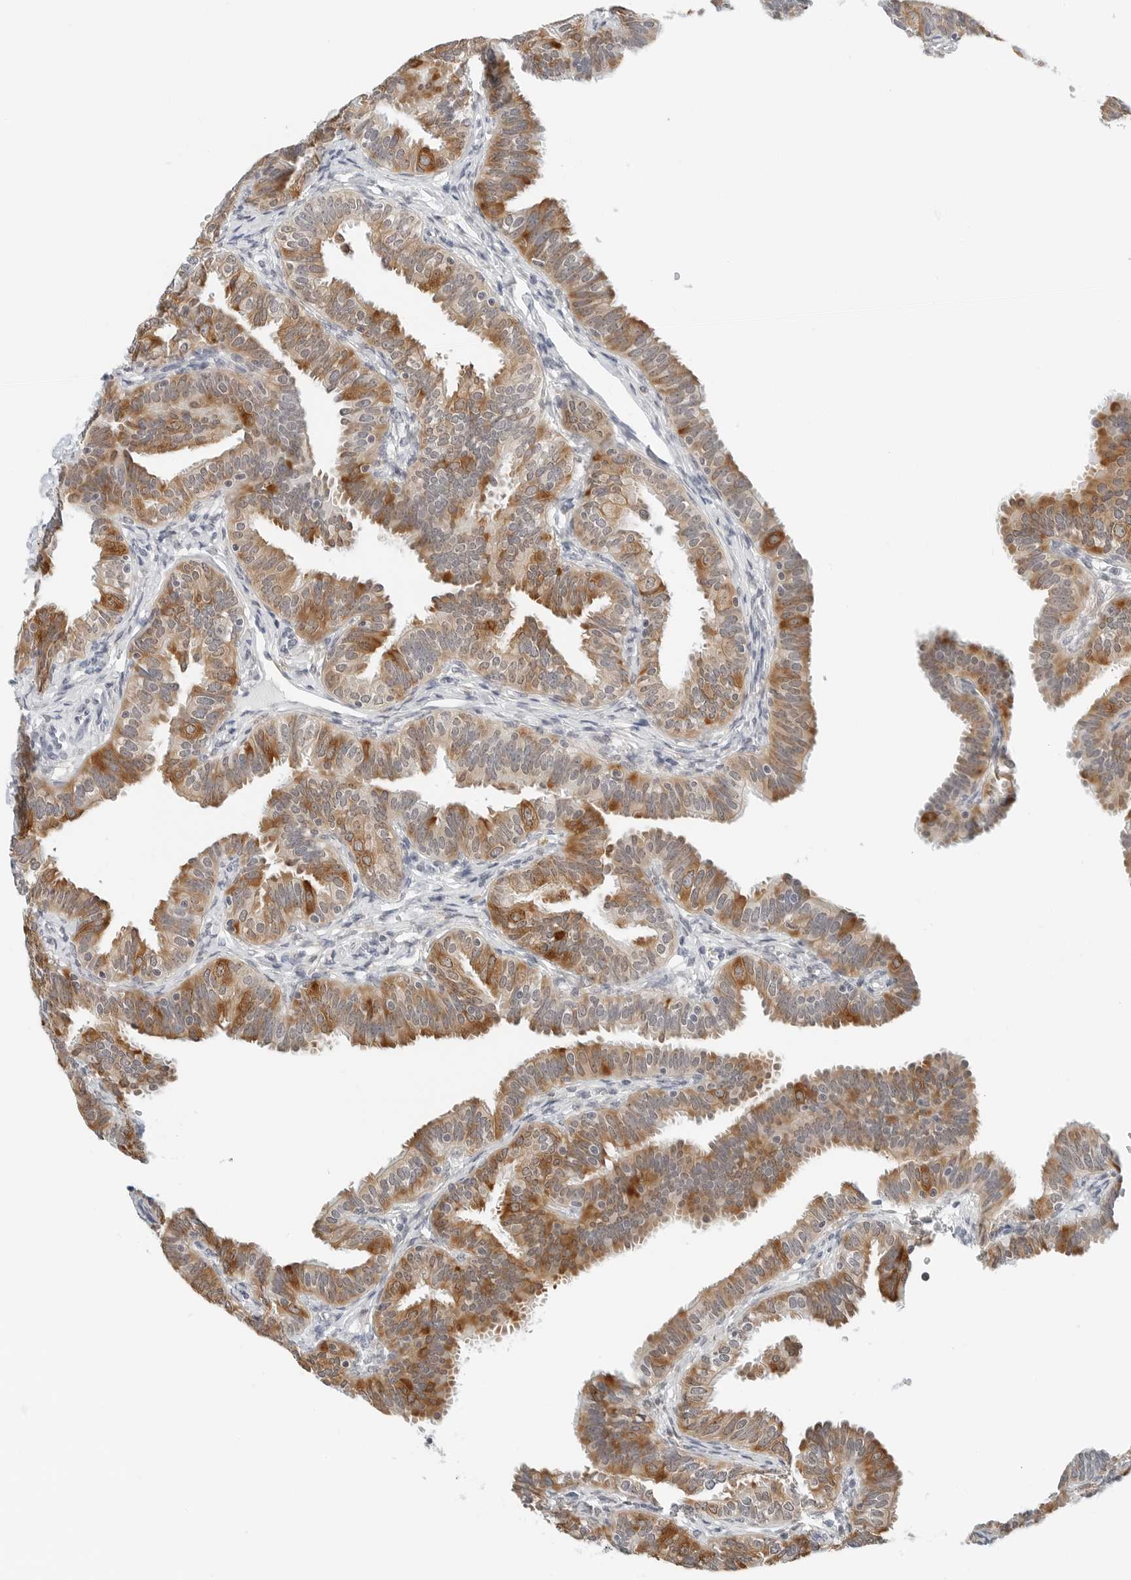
{"staining": {"intensity": "moderate", "quantity": "25%-75%", "location": "cytoplasmic/membranous"}, "tissue": "fallopian tube", "cell_type": "Glandular cells", "image_type": "normal", "snomed": [{"axis": "morphology", "description": "Normal tissue, NOS"}, {"axis": "topography", "description": "Fallopian tube"}], "caption": "Immunohistochemistry (IHC) (DAB) staining of unremarkable human fallopian tube displays moderate cytoplasmic/membranous protein expression in approximately 25%-75% of glandular cells. The staining is performed using DAB (3,3'-diaminobenzidine) brown chromogen to label protein expression. The nuclei are counter-stained blue using hematoxylin.", "gene": "P4HA2", "patient": {"sex": "female", "age": 35}}